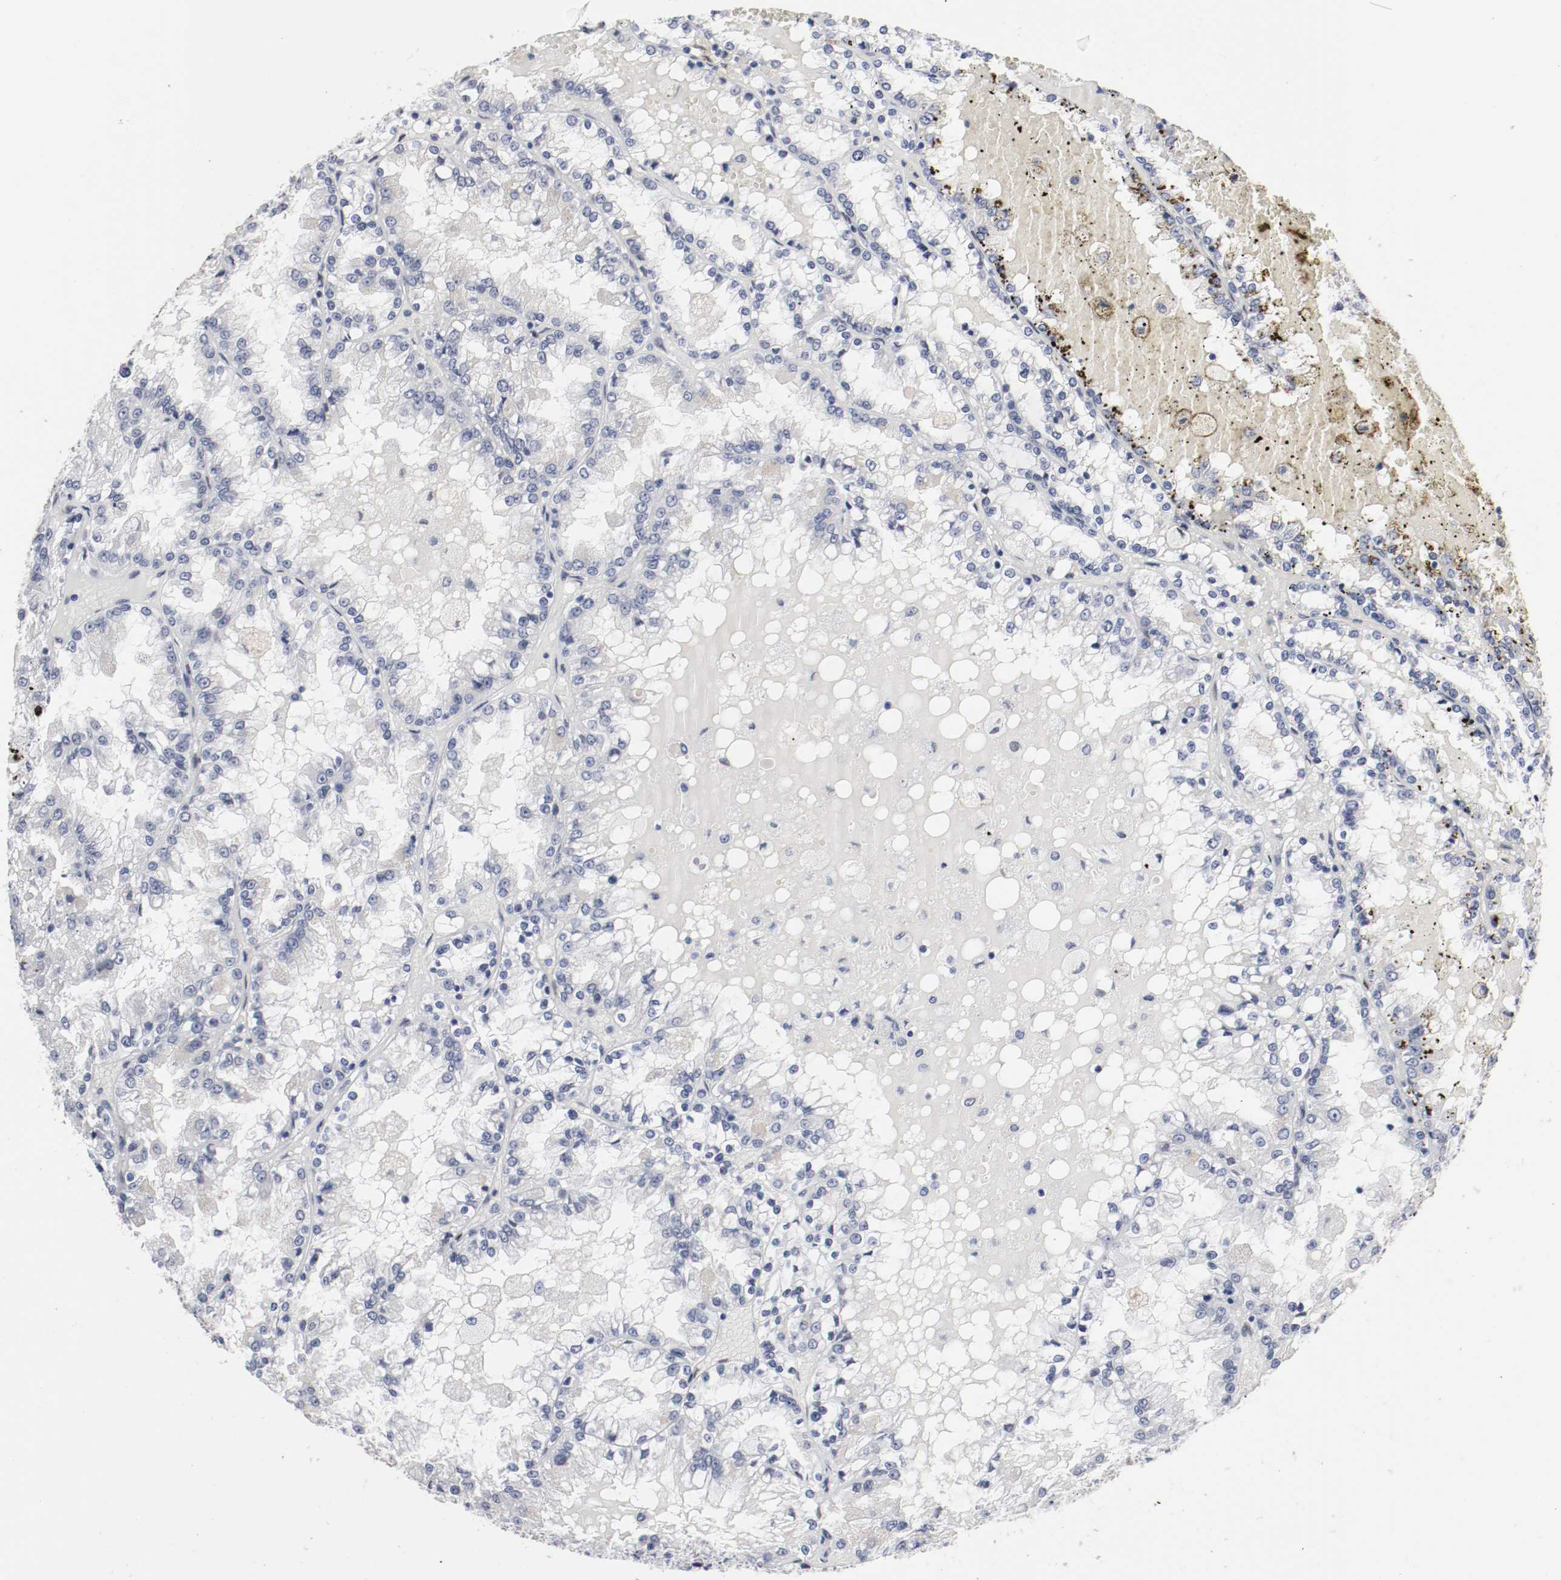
{"staining": {"intensity": "negative", "quantity": "none", "location": "none"}, "tissue": "renal cancer", "cell_type": "Tumor cells", "image_type": "cancer", "snomed": [{"axis": "morphology", "description": "Adenocarcinoma, NOS"}, {"axis": "topography", "description": "Kidney"}], "caption": "The histopathology image demonstrates no staining of tumor cells in adenocarcinoma (renal).", "gene": "KIT", "patient": {"sex": "female", "age": 56}}